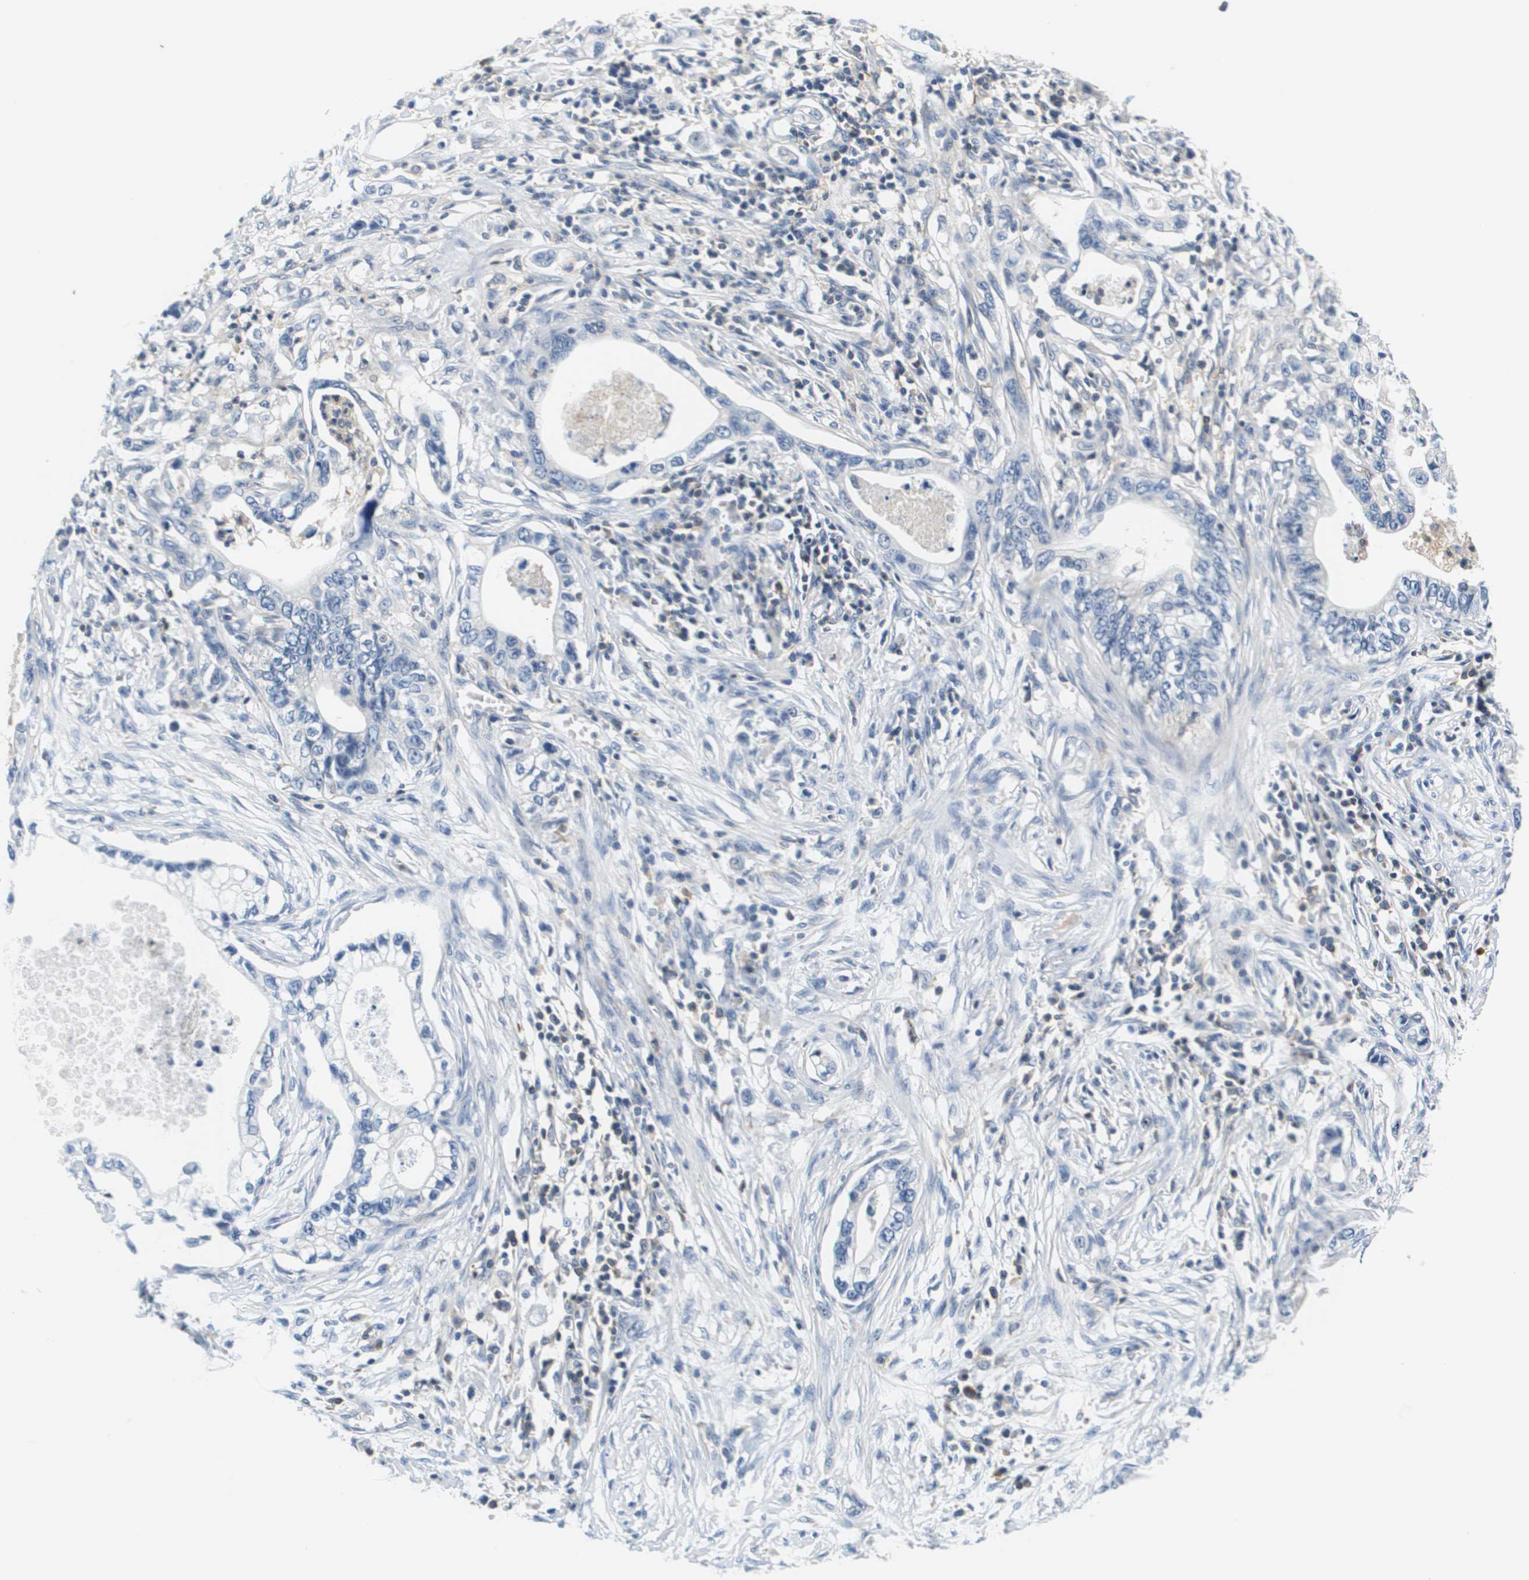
{"staining": {"intensity": "negative", "quantity": "none", "location": "none"}, "tissue": "pancreatic cancer", "cell_type": "Tumor cells", "image_type": "cancer", "snomed": [{"axis": "morphology", "description": "Adenocarcinoma, NOS"}, {"axis": "topography", "description": "Pancreas"}], "caption": "An immunohistochemistry micrograph of pancreatic cancer (adenocarcinoma) is shown. There is no staining in tumor cells of pancreatic cancer (adenocarcinoma).", "gene": "KCNQ5", "patient": {"sex": "male", "age": 56}}